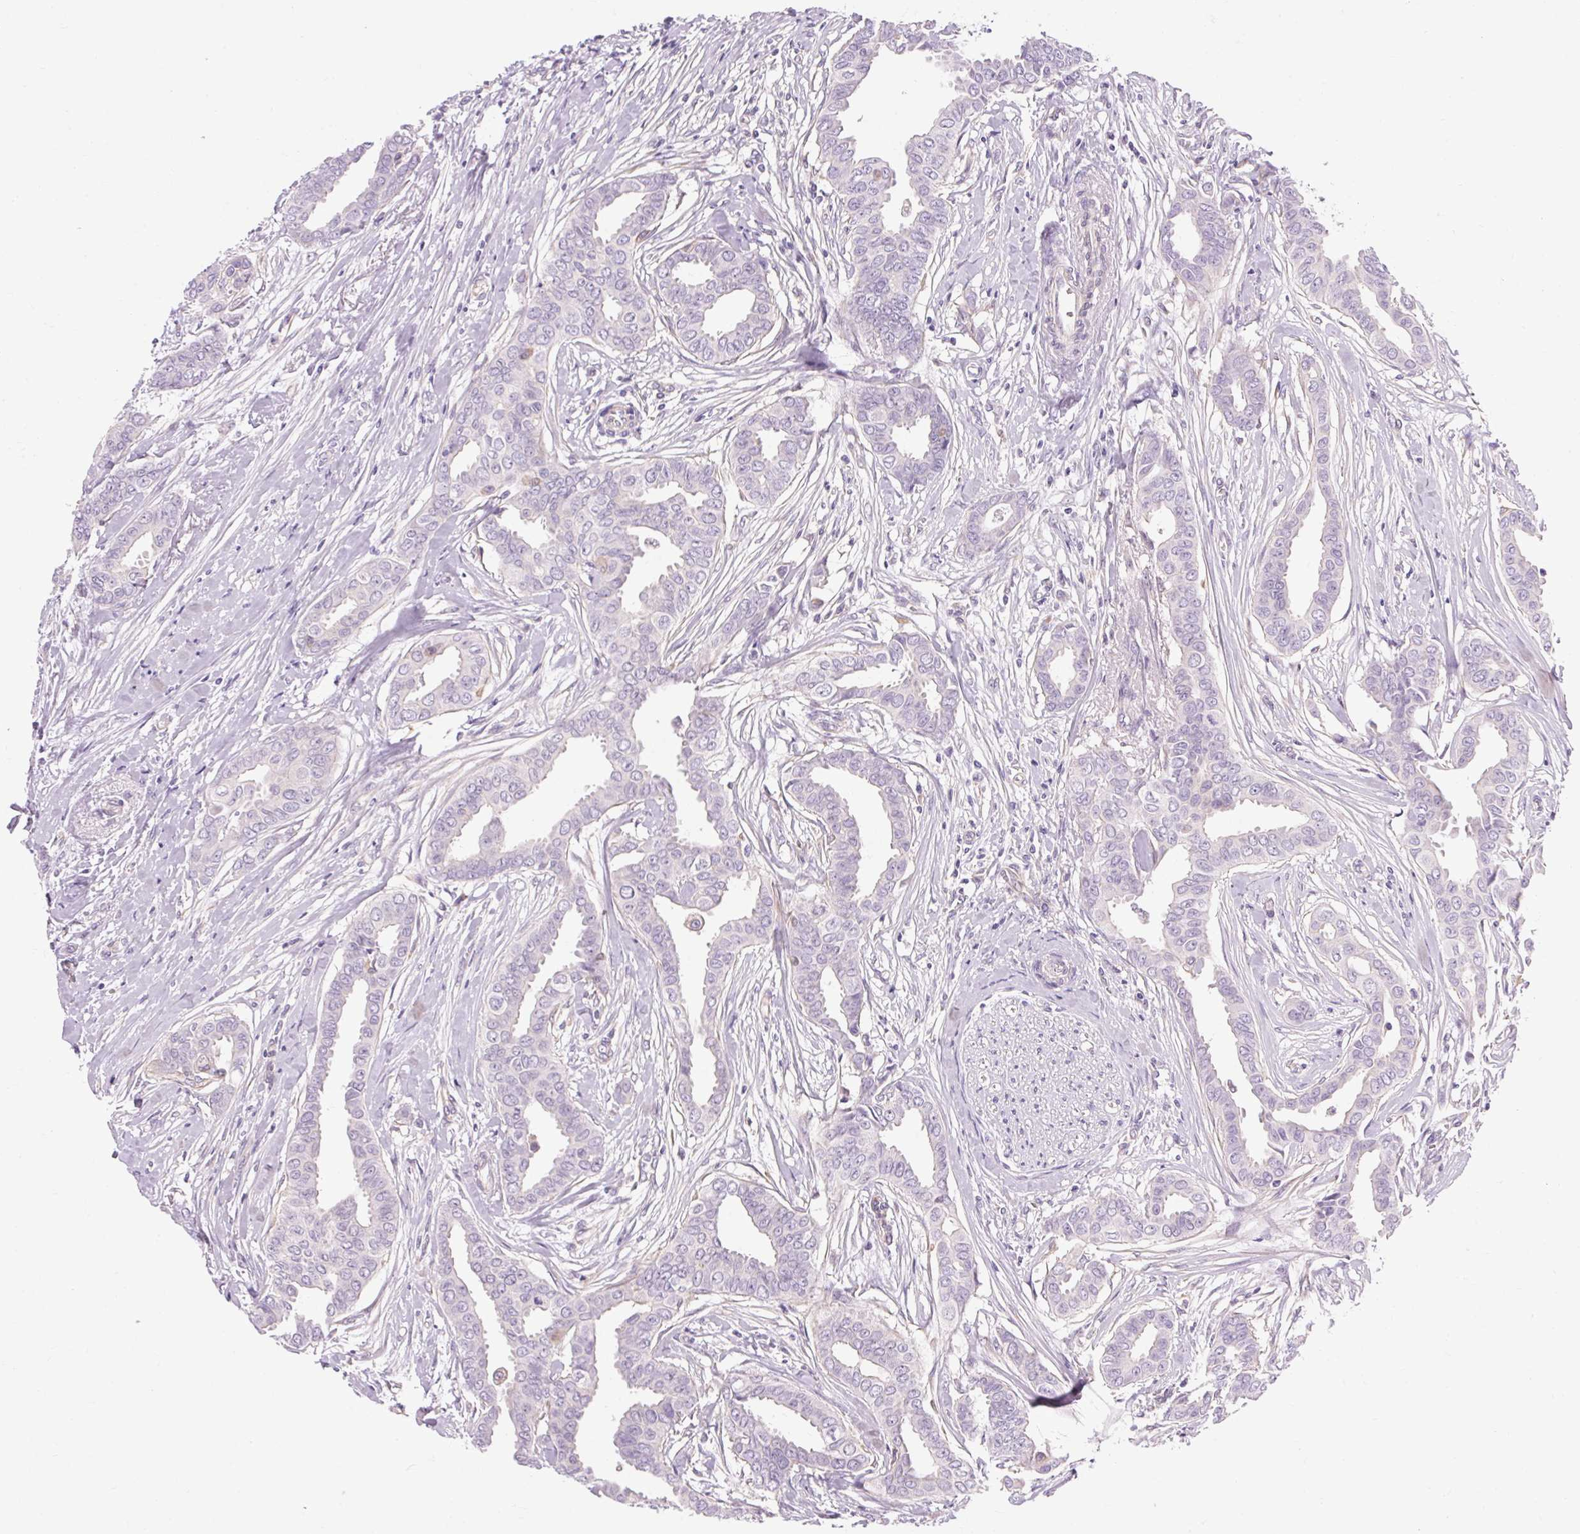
{"staining": {"intensity": "negative", "quantity": "none", "location": "none"}, "tissue": "breast cancer", "cell_type": "Tumor cells", "image_type": "cancer", "snomed": [{"axis": "morphology", "description": "Duct carcinoma"}, {"axis": "topography", "description": "Breast"}], "caption": "Human breast cancer stained for a protein using immunohistochemistry exhibits no positivity in tumor cells.", "gene": "TM6SF1", "patient": {"sex": "female", "age": 45}}